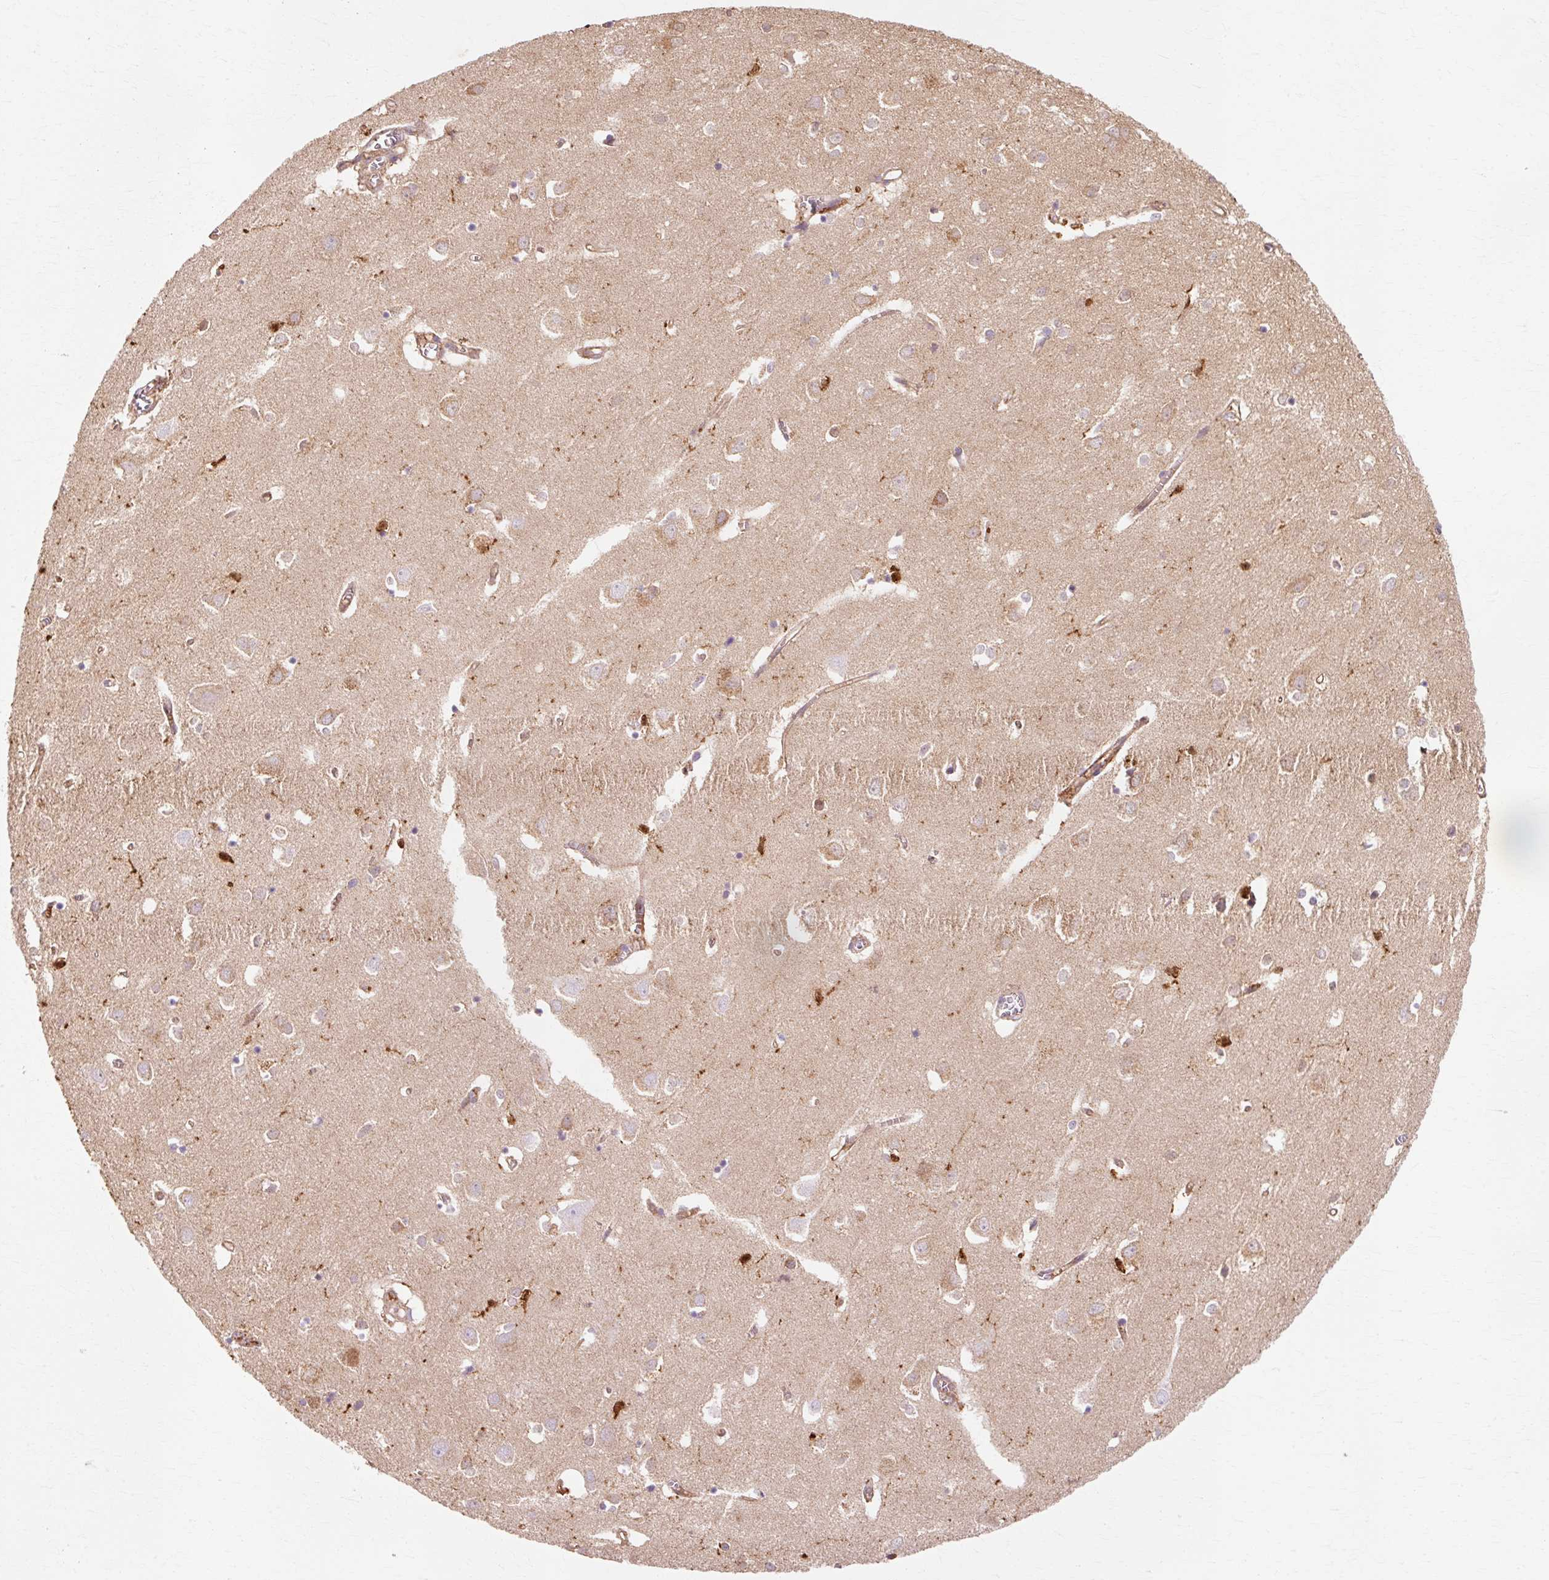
{"staining": {"intensity": "moderate", "quantity": "25%-75%", "location": "cytoplasmic/membranous"}, "tissue": "cerebral cortex", "cell_type": "Endothelial cells", "image_type": "normal", "snomed": [{"axis": "morphology", "description": "Normal tissue, NOS"}, {"axis": "topography", "description": "Cerebral cortex"}], "caption": "Unremarkable cerebral cortex shows moderate cytoplasmic/membranous expression in approximately 25%-75% of endothelial cells.", "gene": "GPX1", "patient": {"sex": "male", "age": 70}}